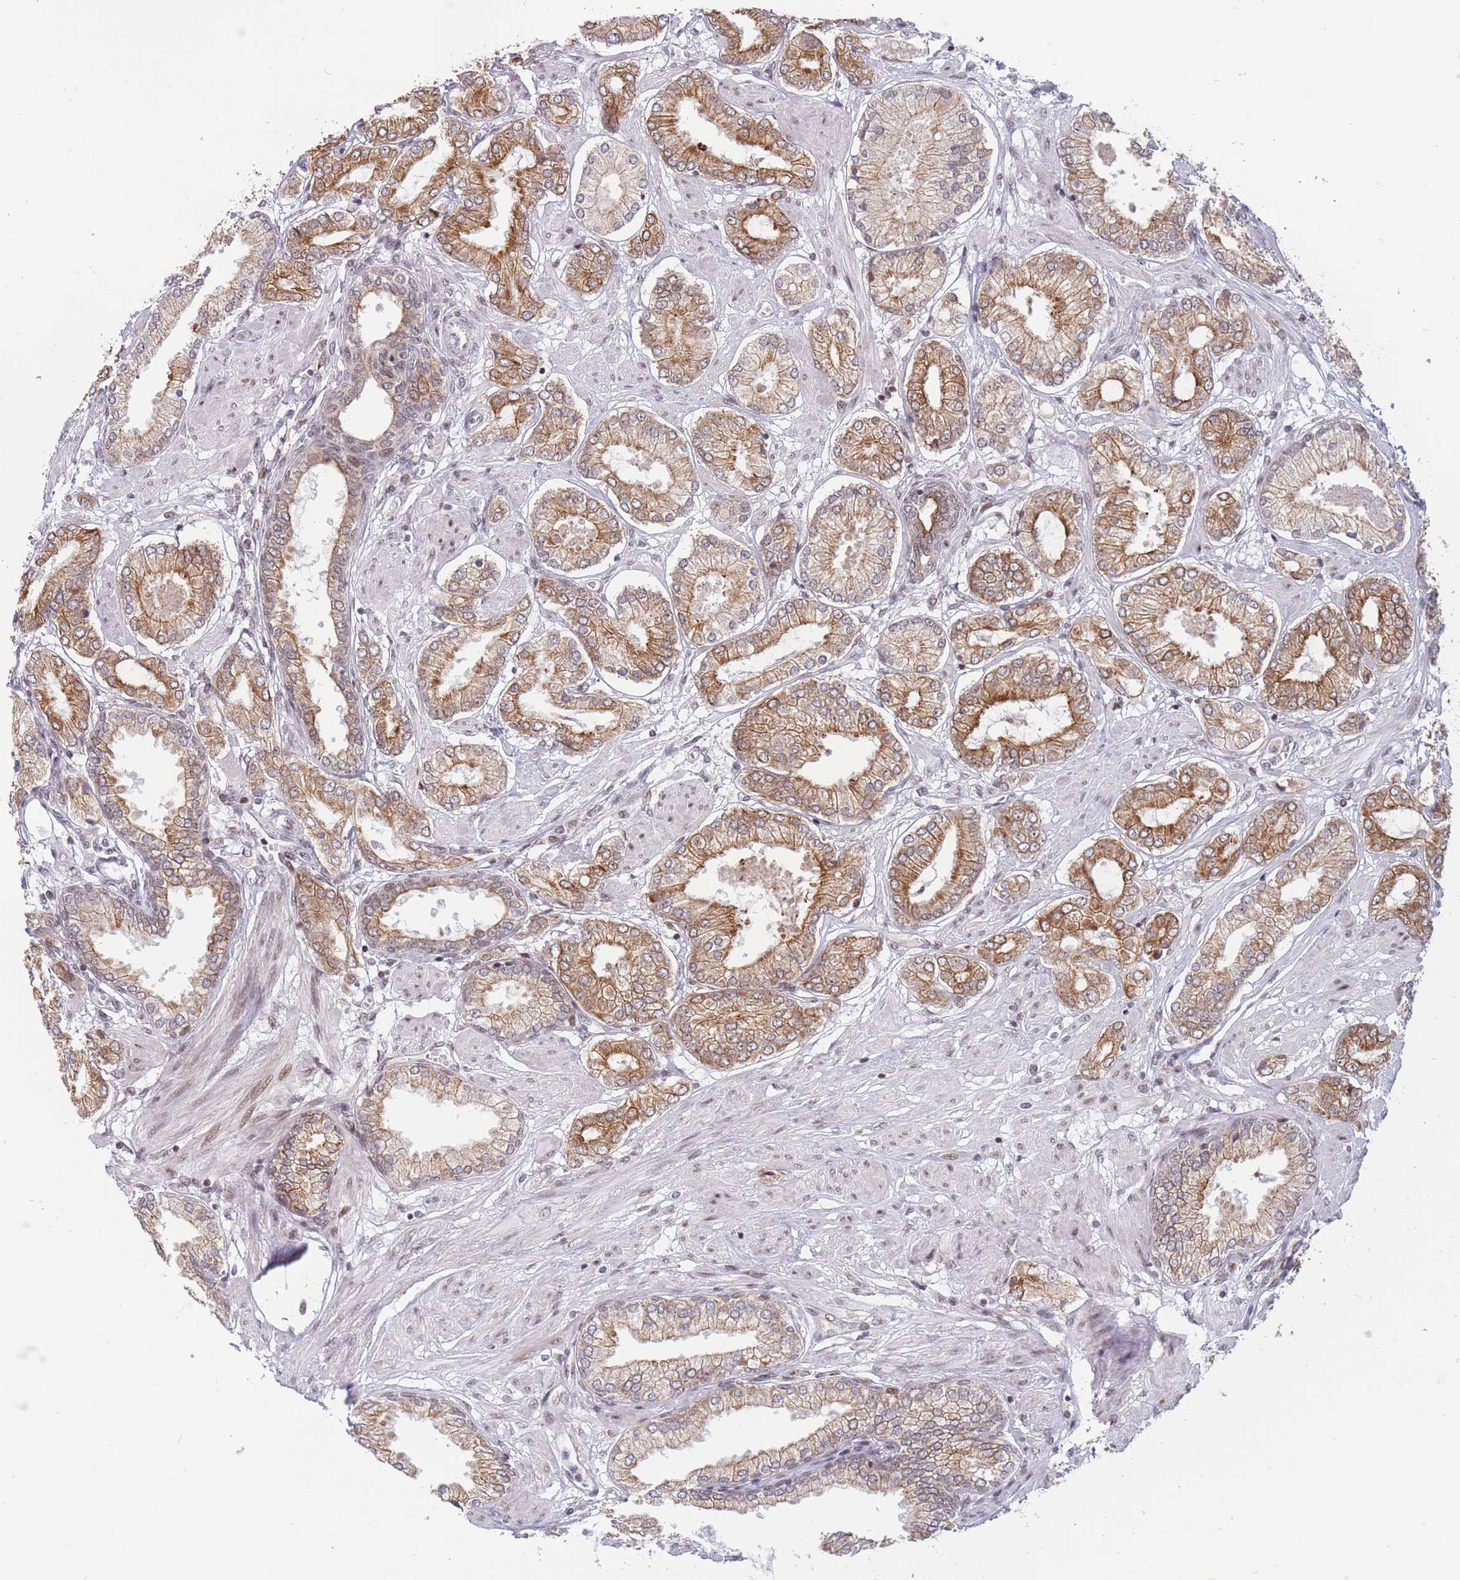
{"staining": {"intensity": "moderate", "quantity": ">75%", "location": "cytoplasmic/membranous"}, "tissue": "prostate cancer", "cell_type": "Tumor cells", "image_type": "cancer", "snomed": [{"axis": "morphology", "description": "Adenocarcinoma, High grade"}, {"axis": "topography", "description": "Prostate and seminal vesicle, NOS"}], "caption": "IHC histopathology image of neoplastic tissue: human prostate cancer (adenocarcinoma (high-grade)) stained using immunohistochemistry demonstrates medium levels of moderate protein expression localized specifically in the cytoplasmic/membranous of tumor cells, appearing as a cytoplasmic/membranous brown color.", "gene": "TARBP2", "patient": {"sex": "male", "age": 64}}